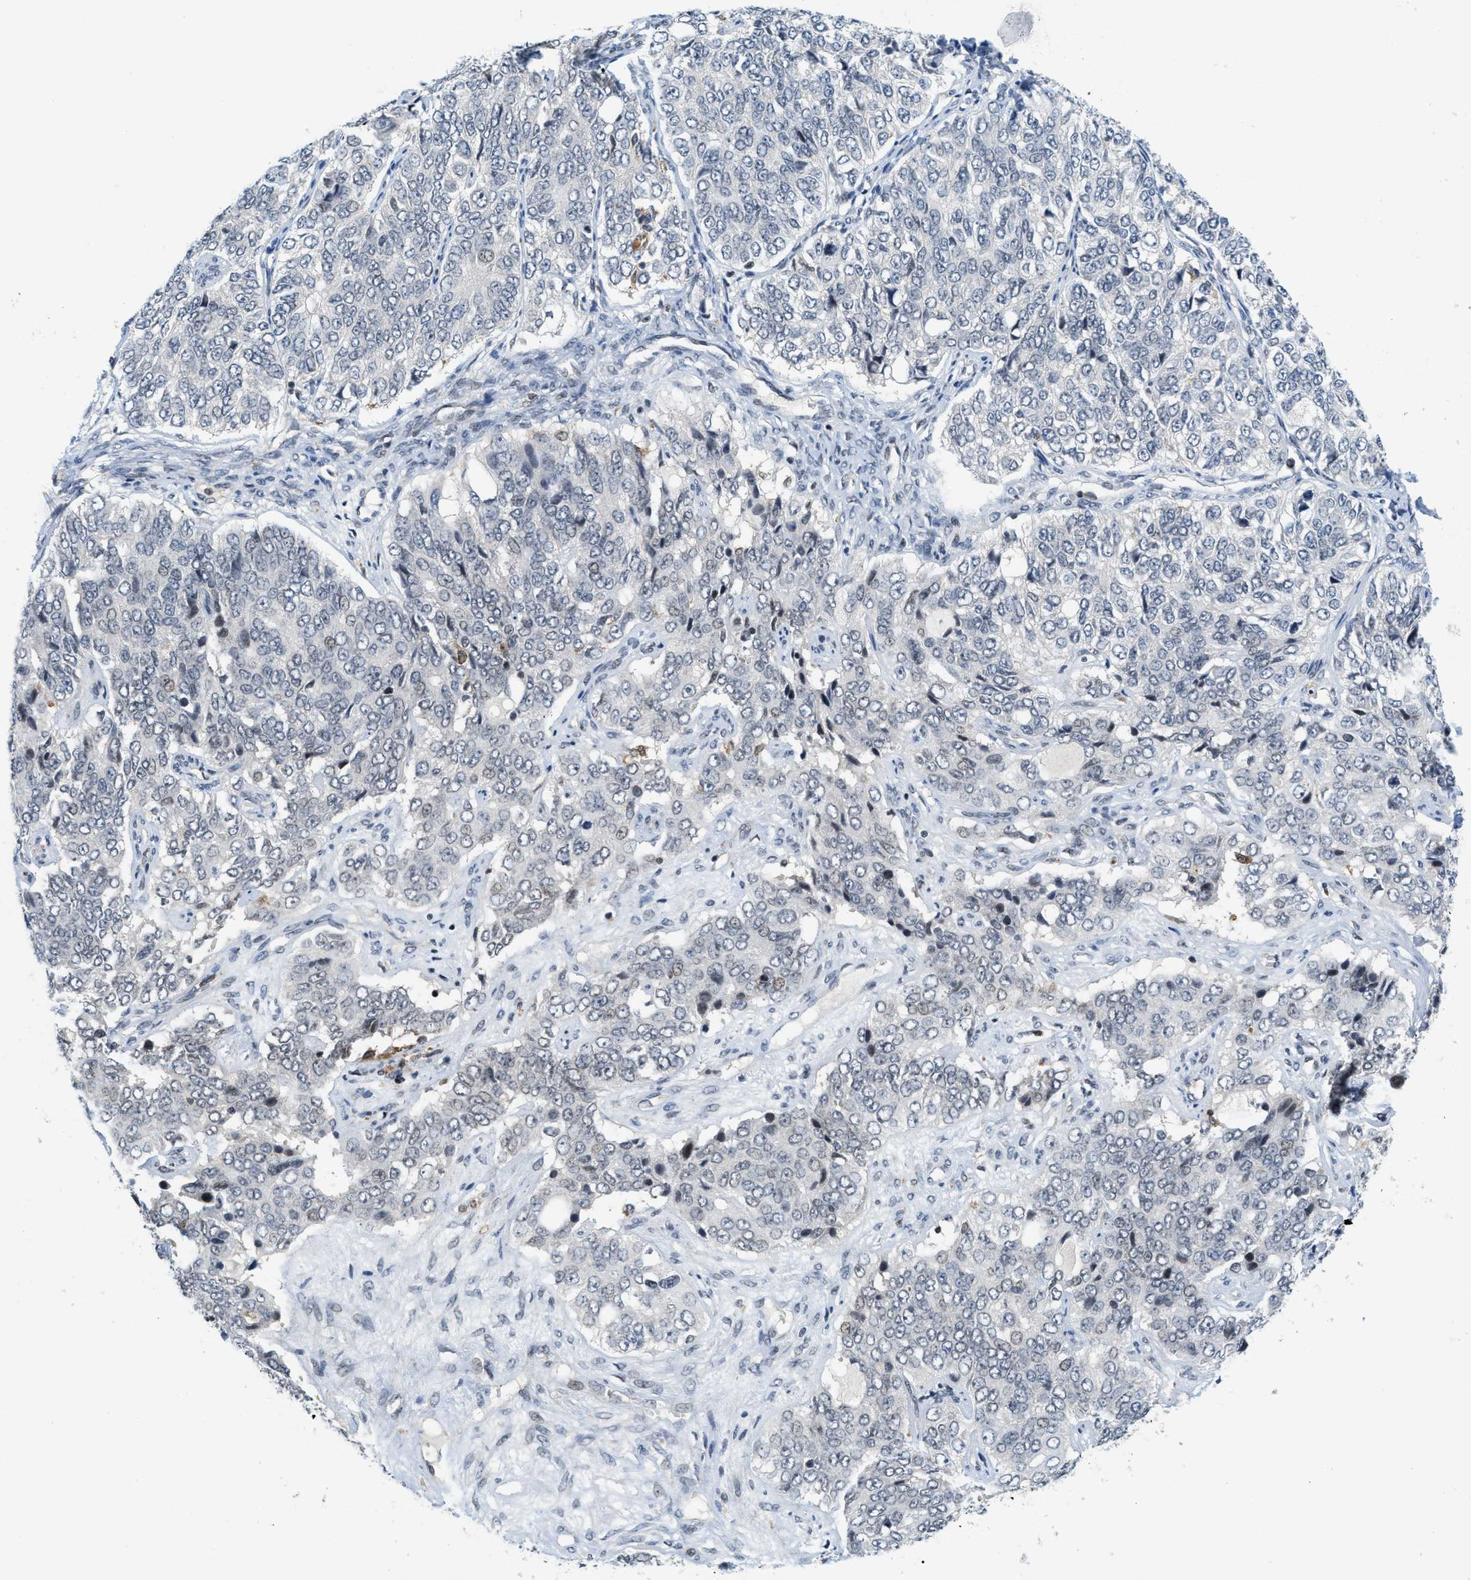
{"staining": {"intensity": "negative", "quantity": "none", "location": "none"}, "tissue": "ovarian cancer", "cell_type": "Tumor cells", "image_type": "cancer", "snomed": [{"axis": "morphology", "description": "Carcinoma, endometroid"}, {"axis": "topography", "description": "Ovary"}], "caption": "High magnification brightfield microscopy of ovarian endometroid carcinoma stained with DAB (3,3'-diaminobenzidine) (brown) and counterstained with hematoxylin (blue): tumor cells show no significant staining.", "gene": "ING1", "patient": {"sex": "female", "age": 51}}